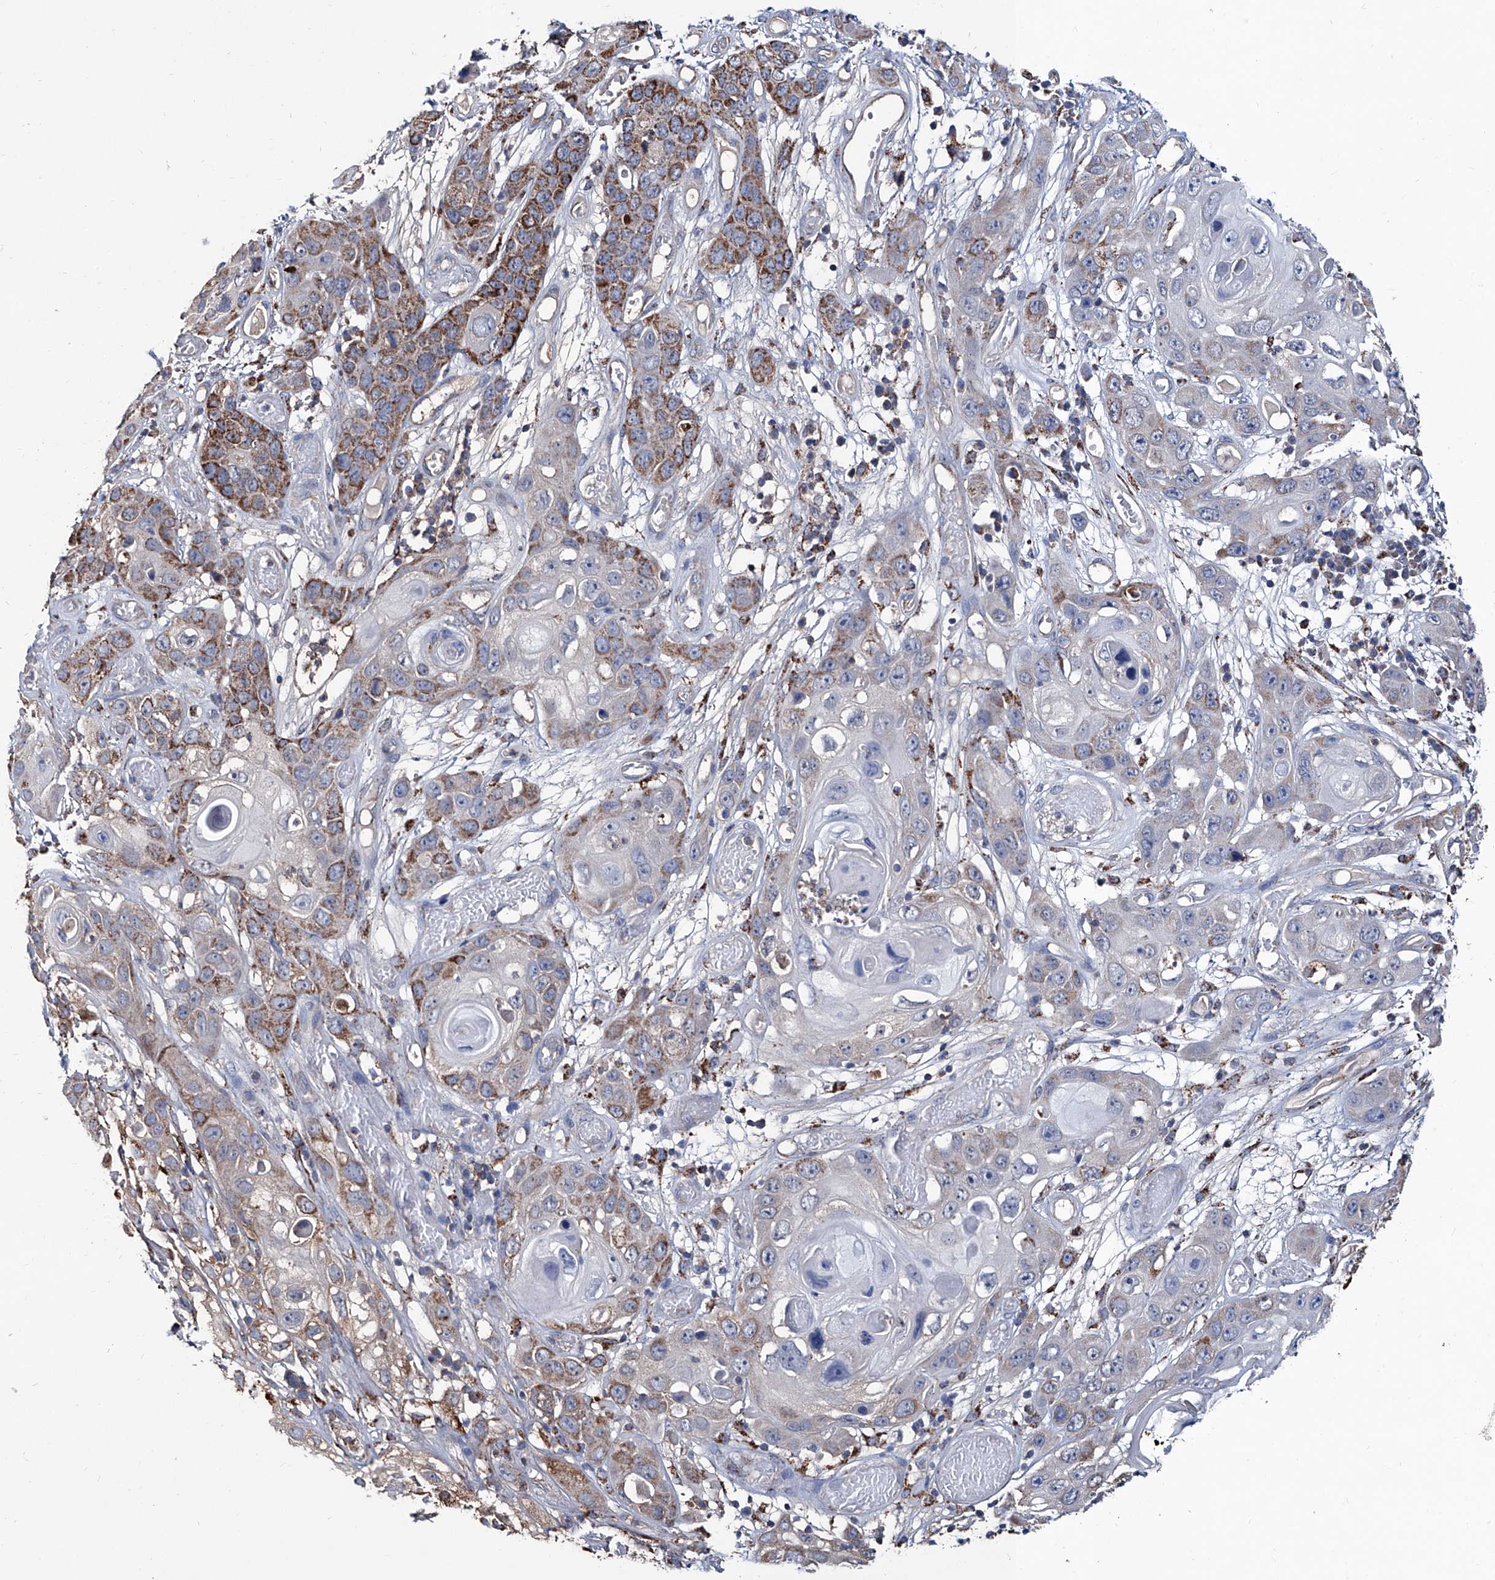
{"staining": {"intensity": "moderate", "quantity": ">75%", "location": "cytoplasmic/membranous"}, "tissue": "skin cancer", "cell_type": "Tumor cells", "image_type": "cancer", "snomed": [{"axis": "morphology", "description": "Squamous cell carcinoma, NOS"}, {"axis": "topography", "description": "Skin"}], "caption": "Protein expression analysis of human skin squamous cell carcinoma reveals moderate cytoplasmic/membranous staining in approximately >75% of tumor cells.", "gene": "NHS", "patient": {"sex": "male", "age": 55}}